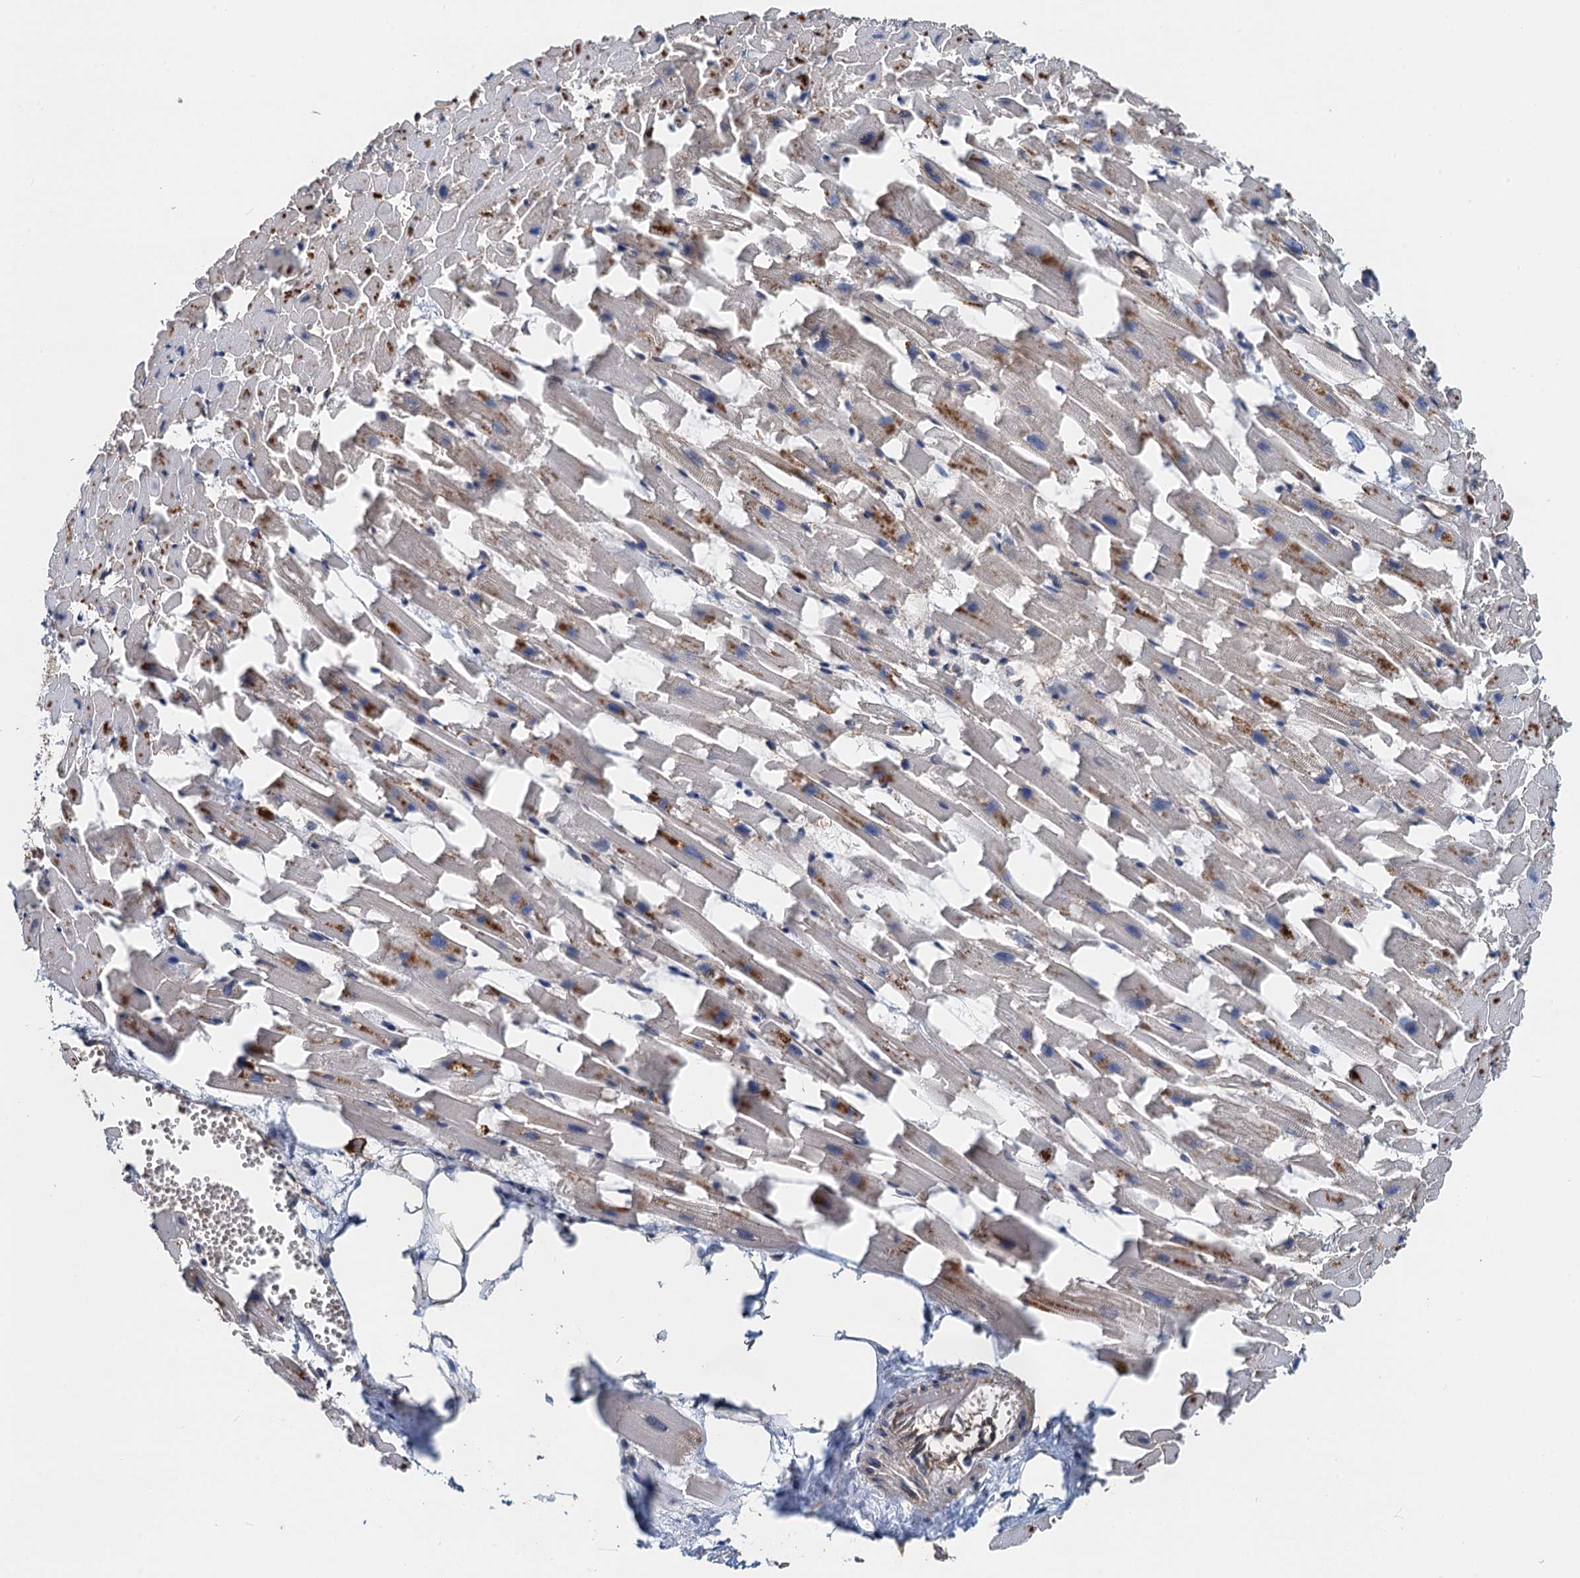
{"staining": {"intensity": "moderate", "quantity": "25%-75%", "location": "cytoplasmic/membranous"}, "tissue": "heart muscle", "cell_type": "Cardiomyocytes", "image_type": "normal", "snomed": [{"axis": "morphology", "description": "Normal tissue, NOS"}, {"axis": "topography", "description": "Heart"}], "caption": "DAB immunohistochemical staining of unremarkable human heart muscle displays moderate cytoplasmic/membranous protein expression in approximately 25%-75% of cardiomyocytes.", "gene": "ROGDI", "patient": {"sex": "female", "age": 64}}